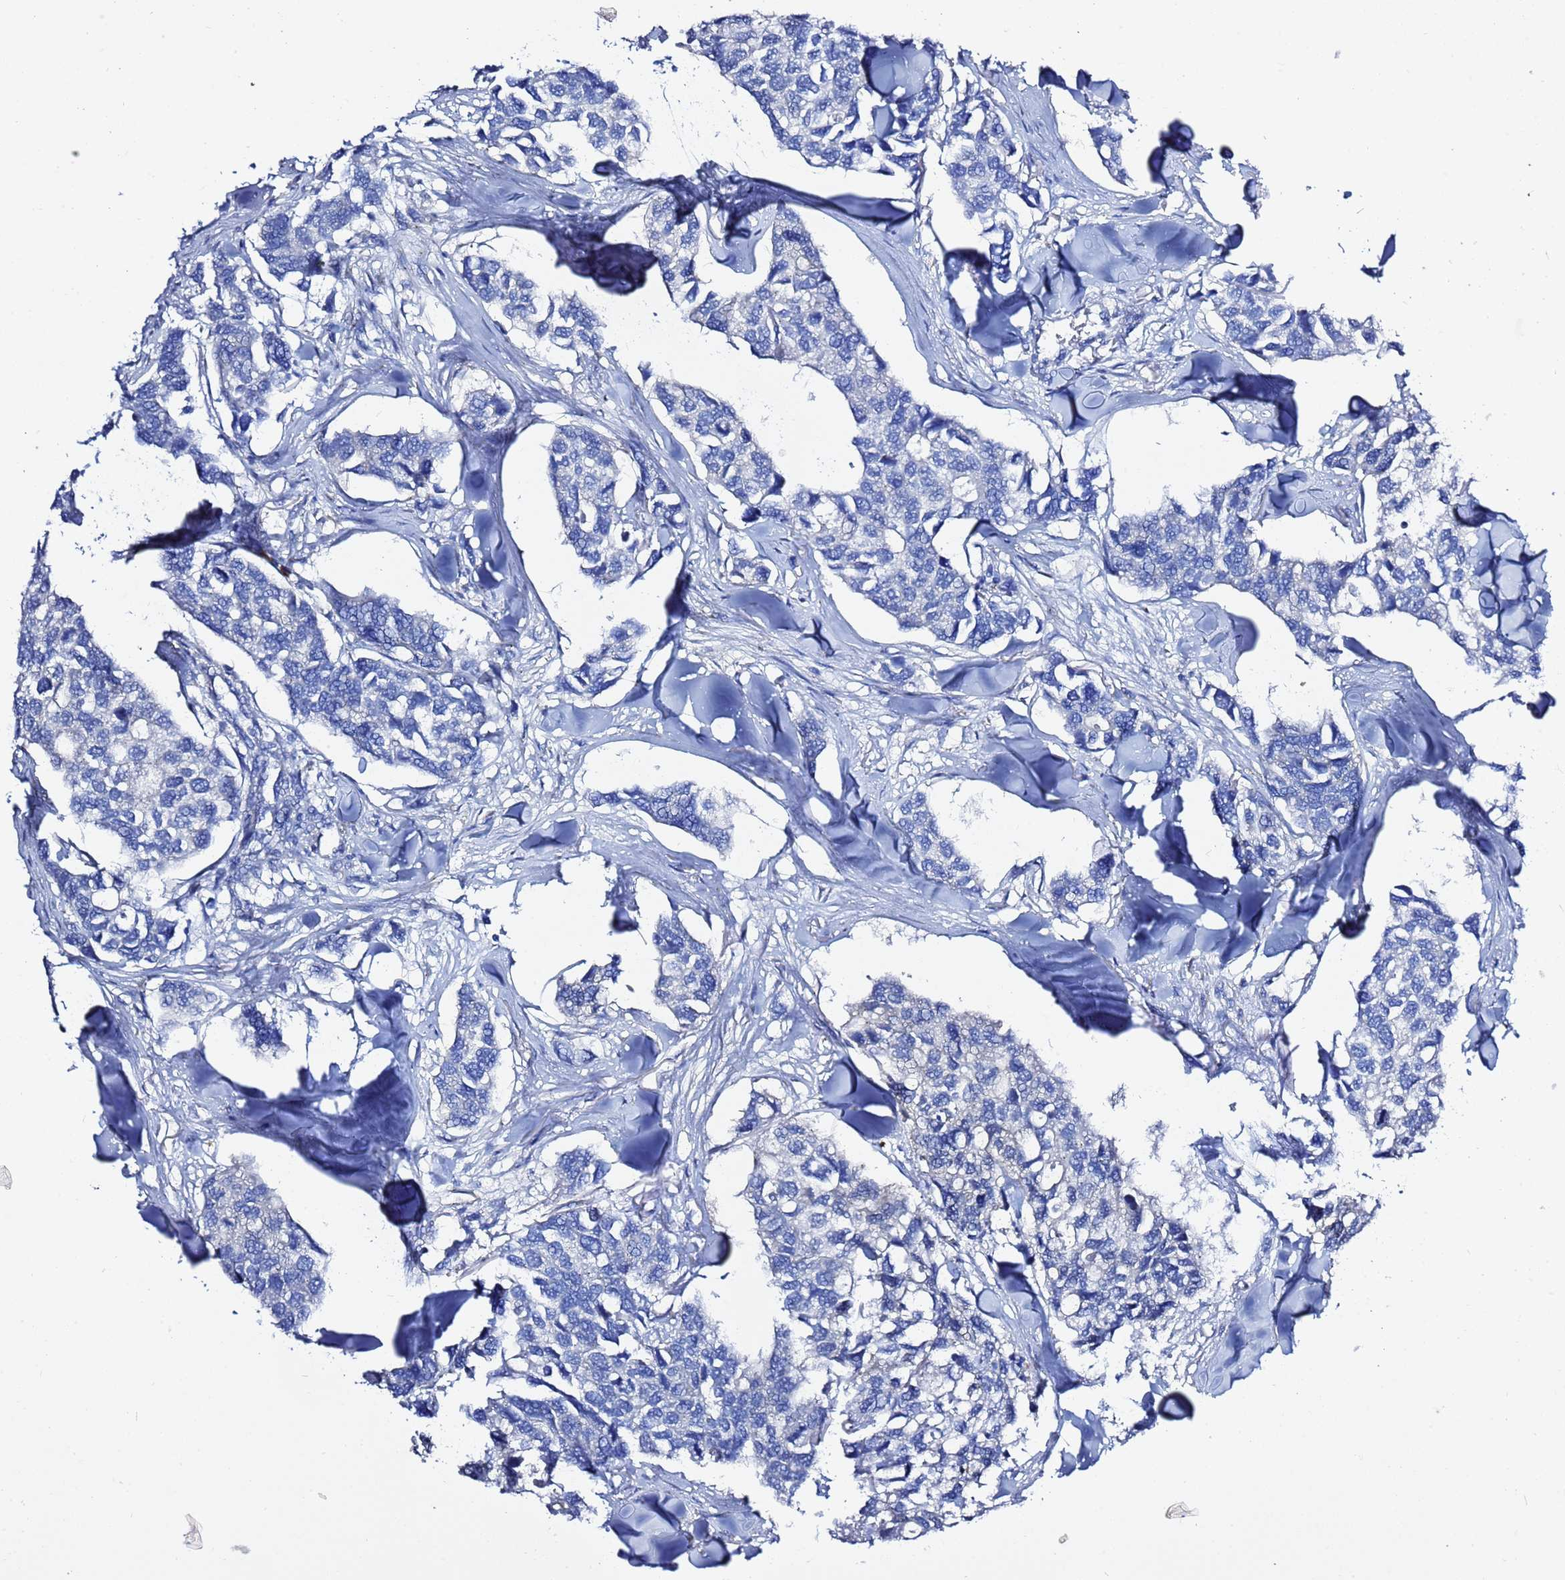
{"staining": {"intensity": "negative", "quantity": "none", "location": "none"}, "tissue": "breast cancer", "cell_type": "Tumor cells", "image_type": "cancer", "snomed": [{"axis": "morphology", "description": "Duct carcinoma"}, {"axis": "topography", "description": "Breast"}], "caption": "This is an IHC photomicrograph of breast cancer. There is no positivity in tumor cells.", "gene": "USP18", "patient": {"sex": "female", "age": 83}}